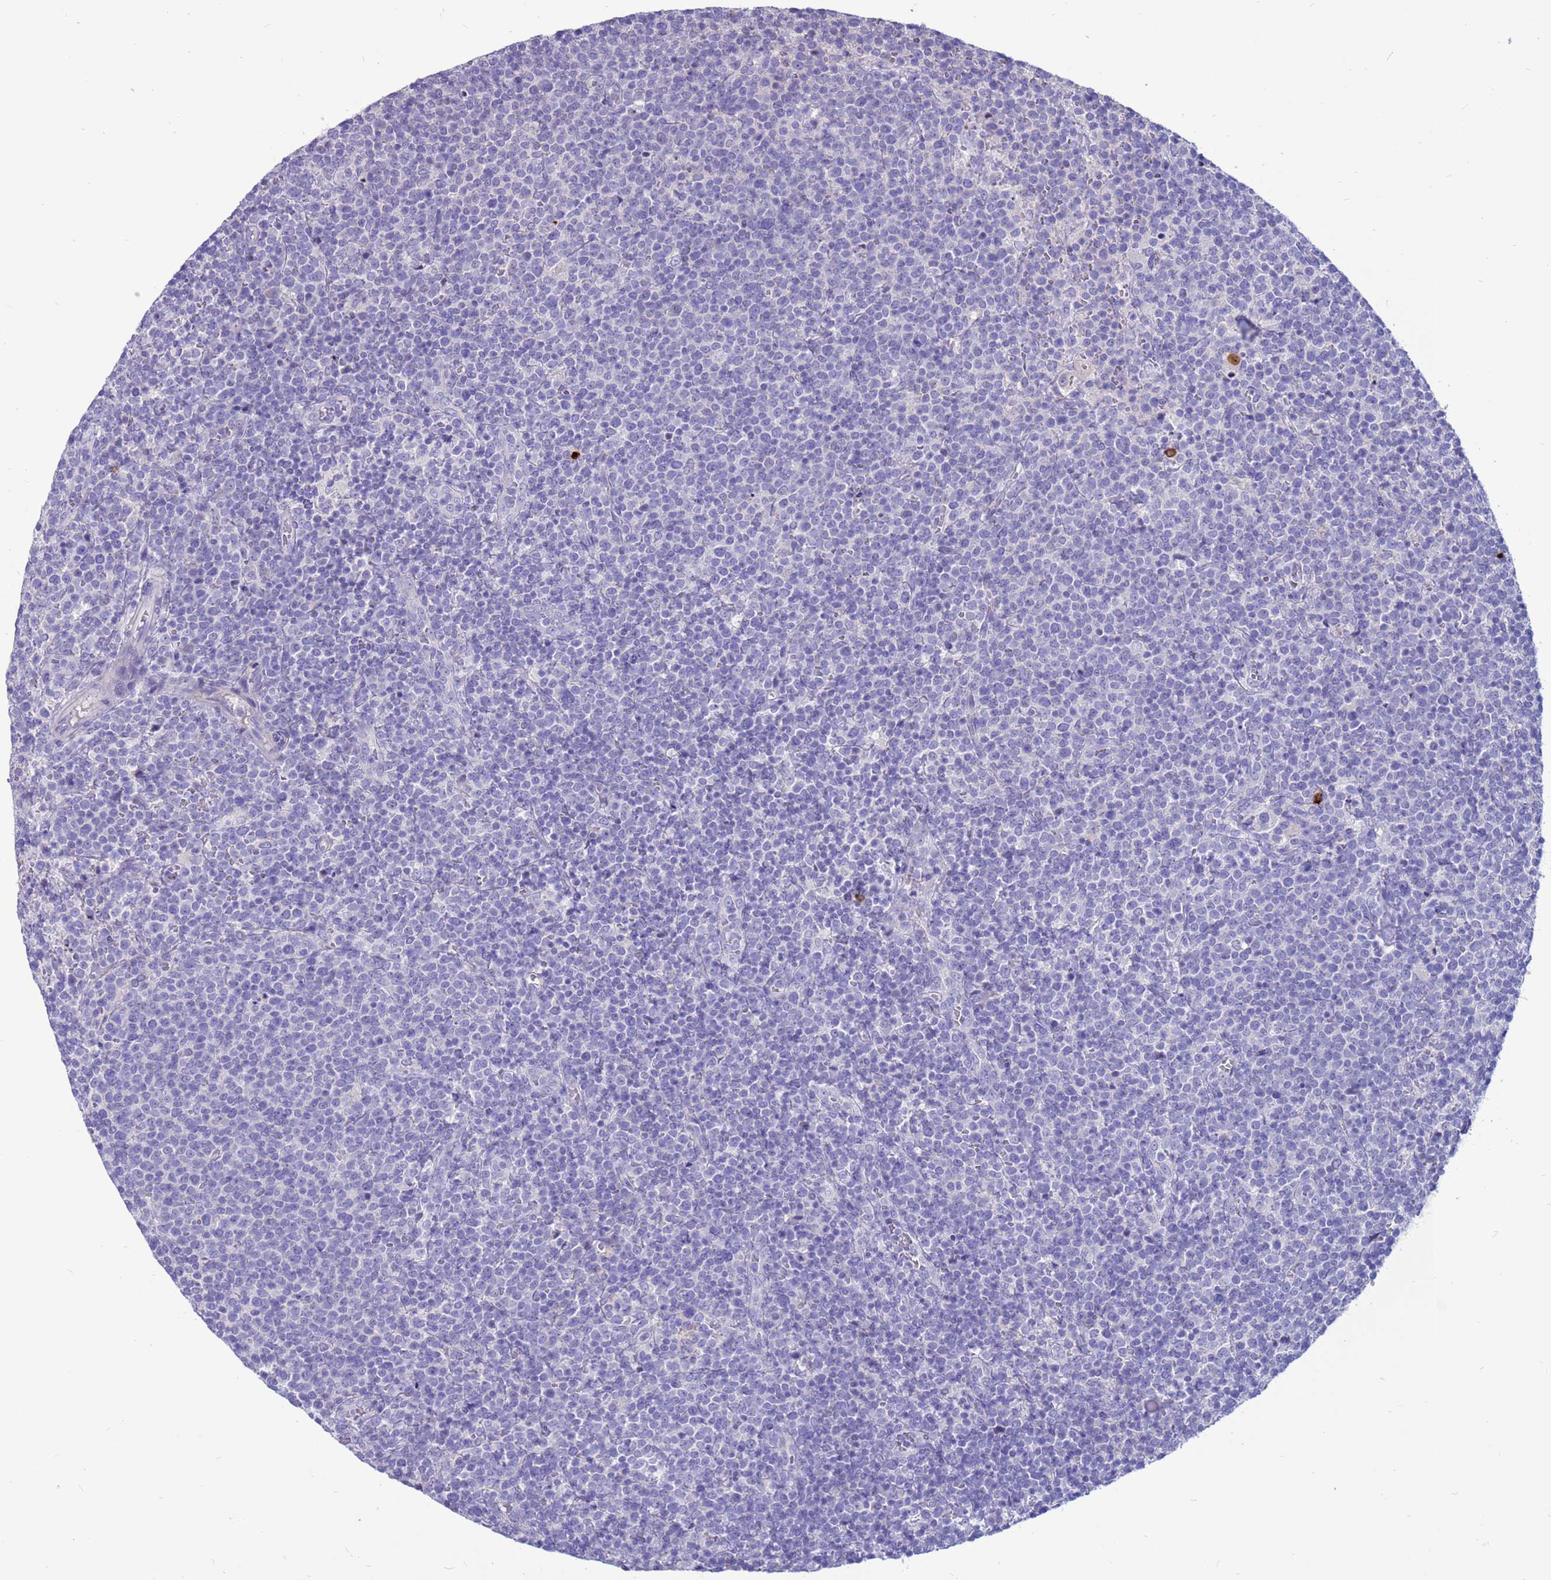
{"staining": {"intensity": "negative", "quantity": "none", "location": "none"}, "tissue": "lymphoma", "cell_type": "Tumor cells", "image_type": "cancer", "snomed": [{"axis": "morphology", "description": "Malignant lymphoma, non-Hodgkin's type, High grade"}, {"axis": "topography", "description": "Lymph node"}], "caption": "The IHC histopathology image has no significant expression in tumor cells of lymphoma tissue.", "gene": "PDE10A", "patient": {"sex": "male", "age": 61}}